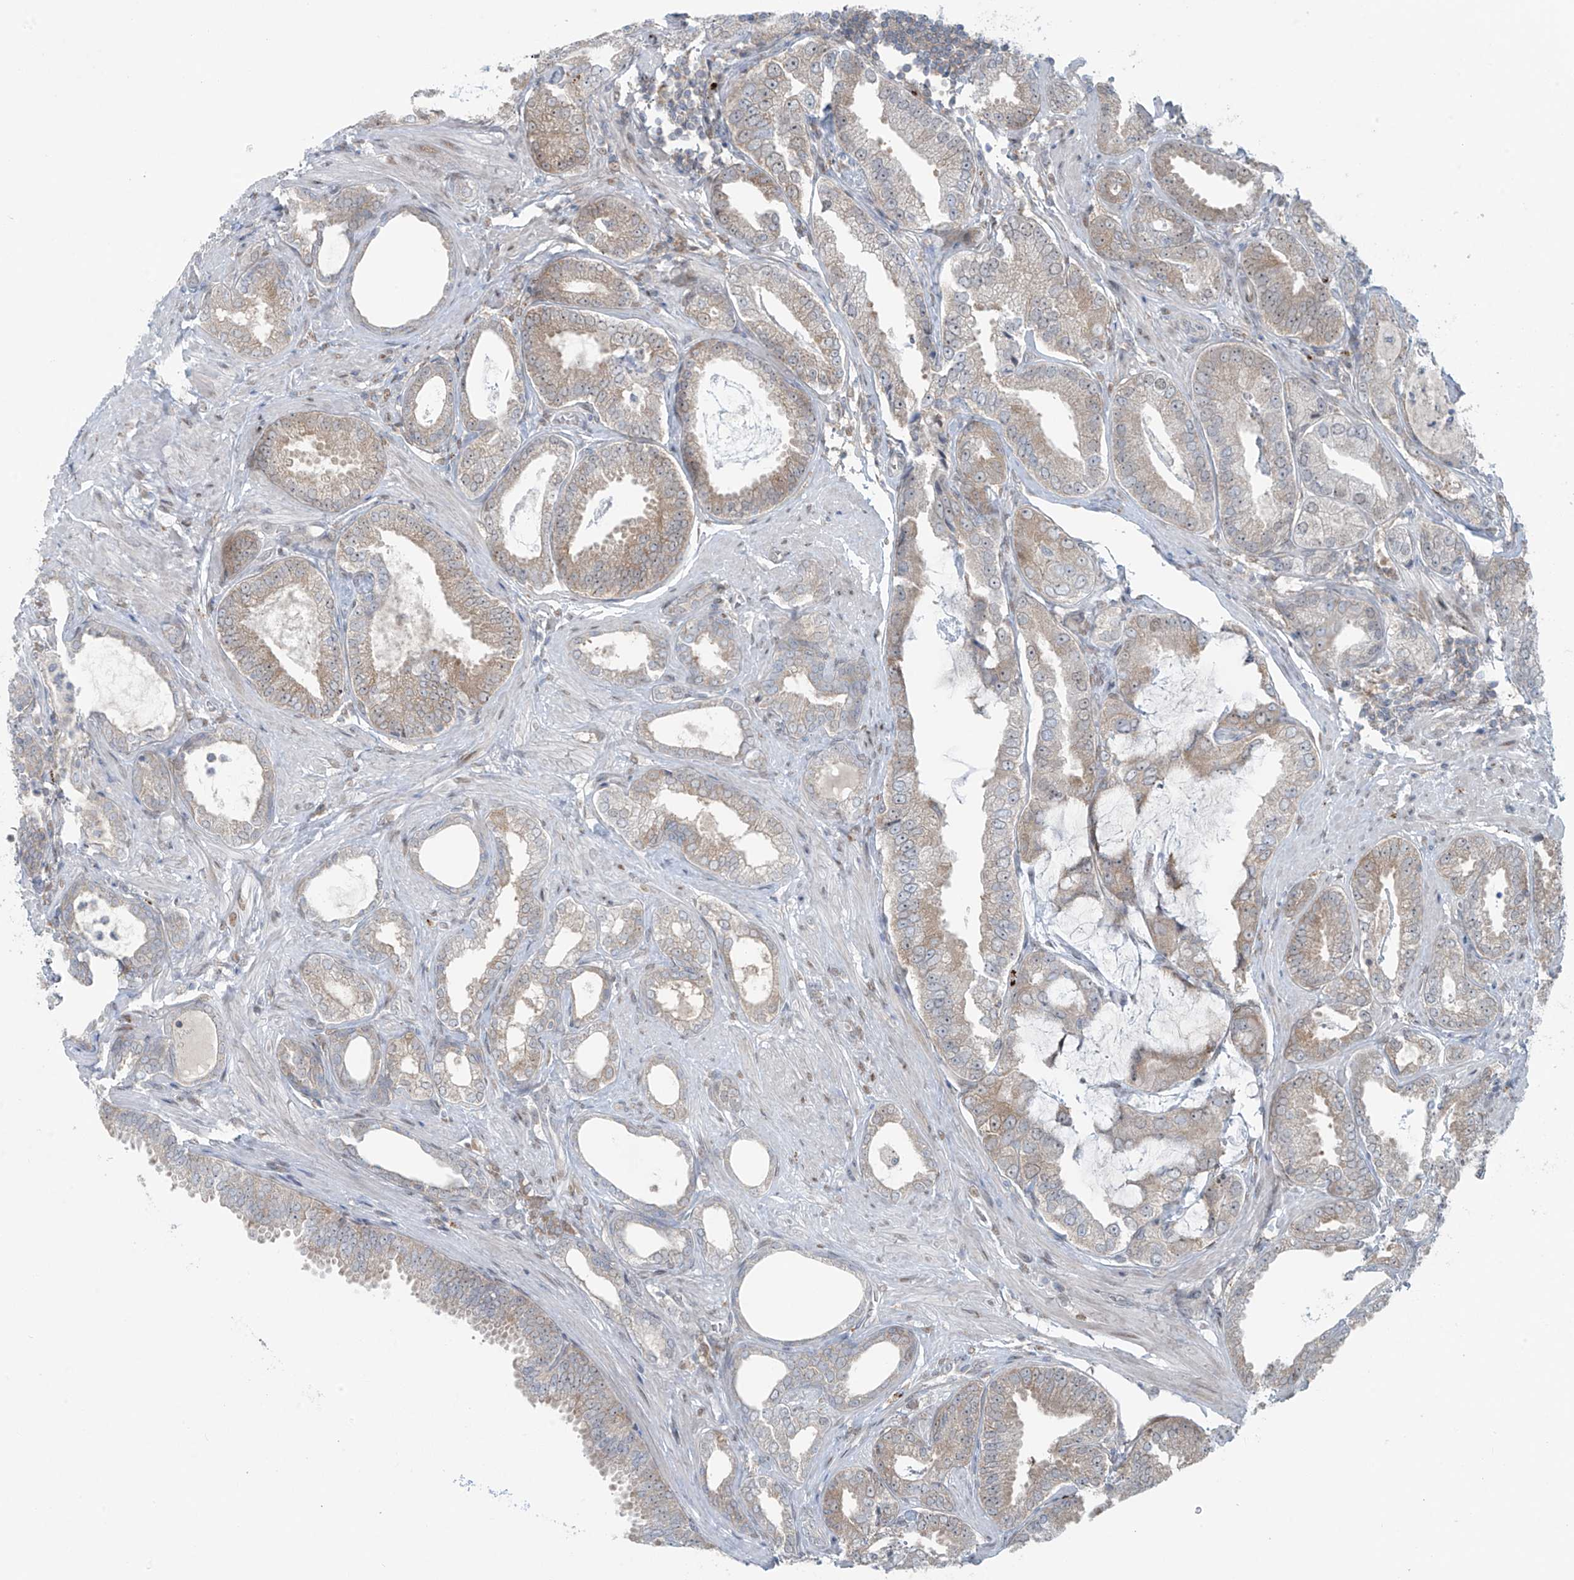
{"staining": {"intensity": "weak", "quantity": ">75%", "location": "cytoplasmic/membranous"}, "tissue": "prostate cancer", "cell_type": "Tumor cells", "image_type": "cancer", "snomed": [{"axis": "morphology", "description": "Adenocarcinoma, Low grade"}, {"axis": "topography", "description": "Prostate"}], "caption": "Immunohistochemical staining of adenocarcinoma (low-grade) (prostate) exhibits low levels of weak cytoplasmic/membranous staining in approximately >75% of tumor cells.", "gene": "PPAT", "patient": {"sex": "male", "age": 71}}